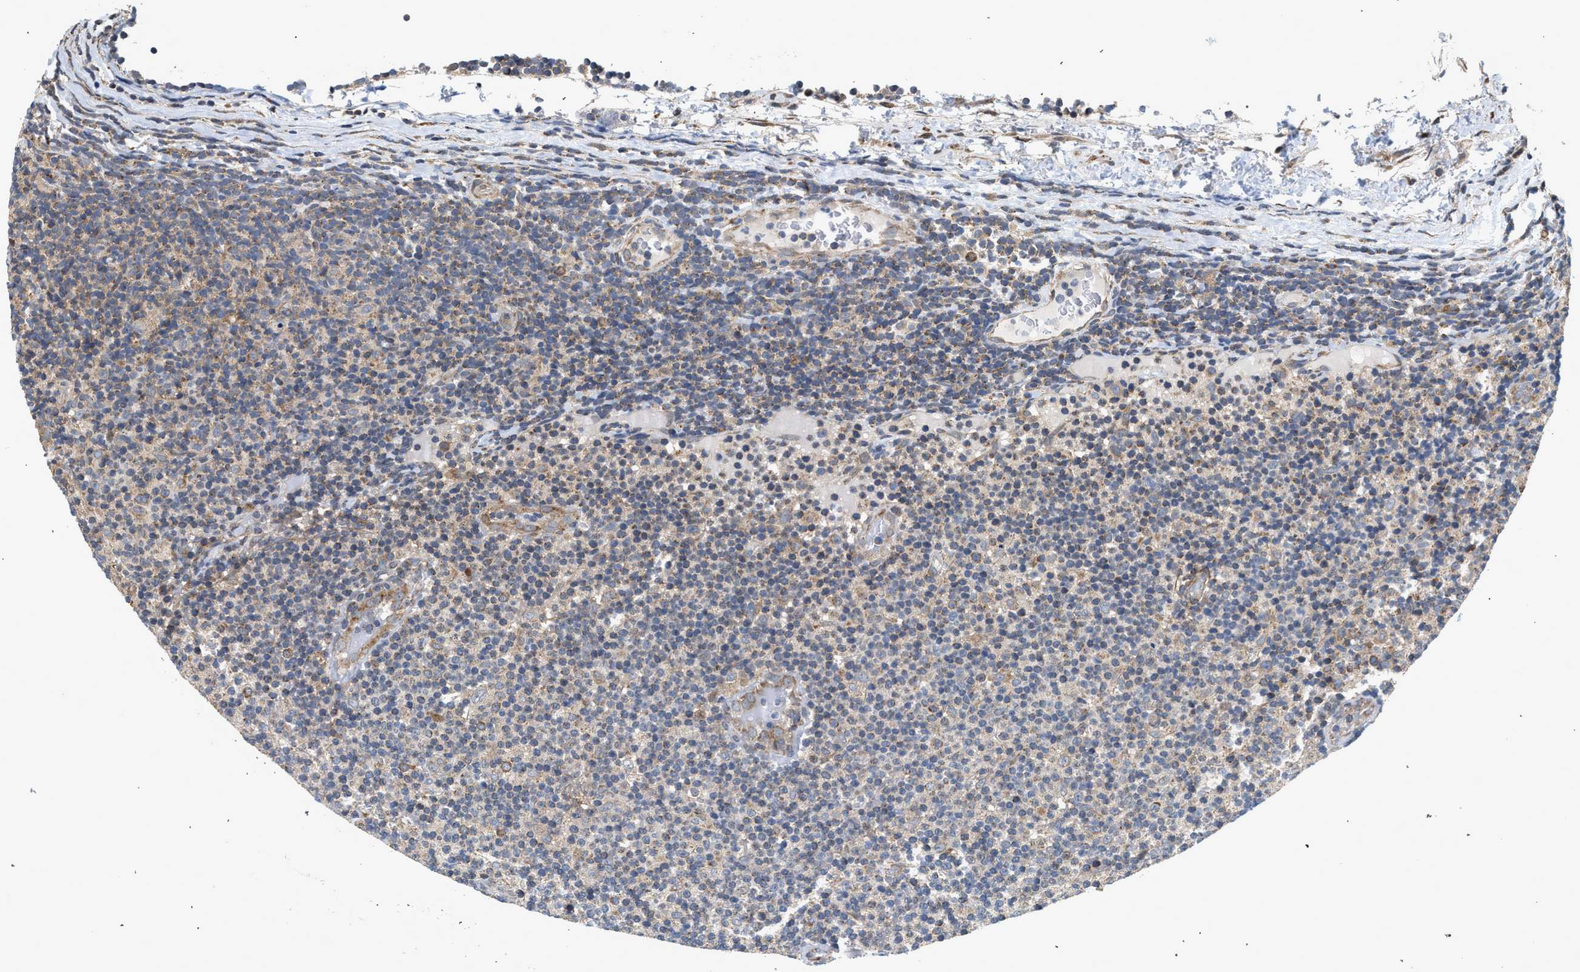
{"staining": {"intensity": "weak", "quantity": "<25%", "location": "cytoplasmic/membranous"}, "tissue": "lymphoma", "cell_type": "Tumor cells", "image_type": "cancer", "snomed": [{"axis": "morphology", "description": "Malignant lymphoma, non-Hodgkin's type, Low grade"}, {"axis": "topography", "description": "Lymph node"}], "caption": "IHC image of lymphoma stained for a protein (brown), which displays no positivity in tumor cells.", "gene": "POLG2", "patient": {"sex": "male", "age": 83}}